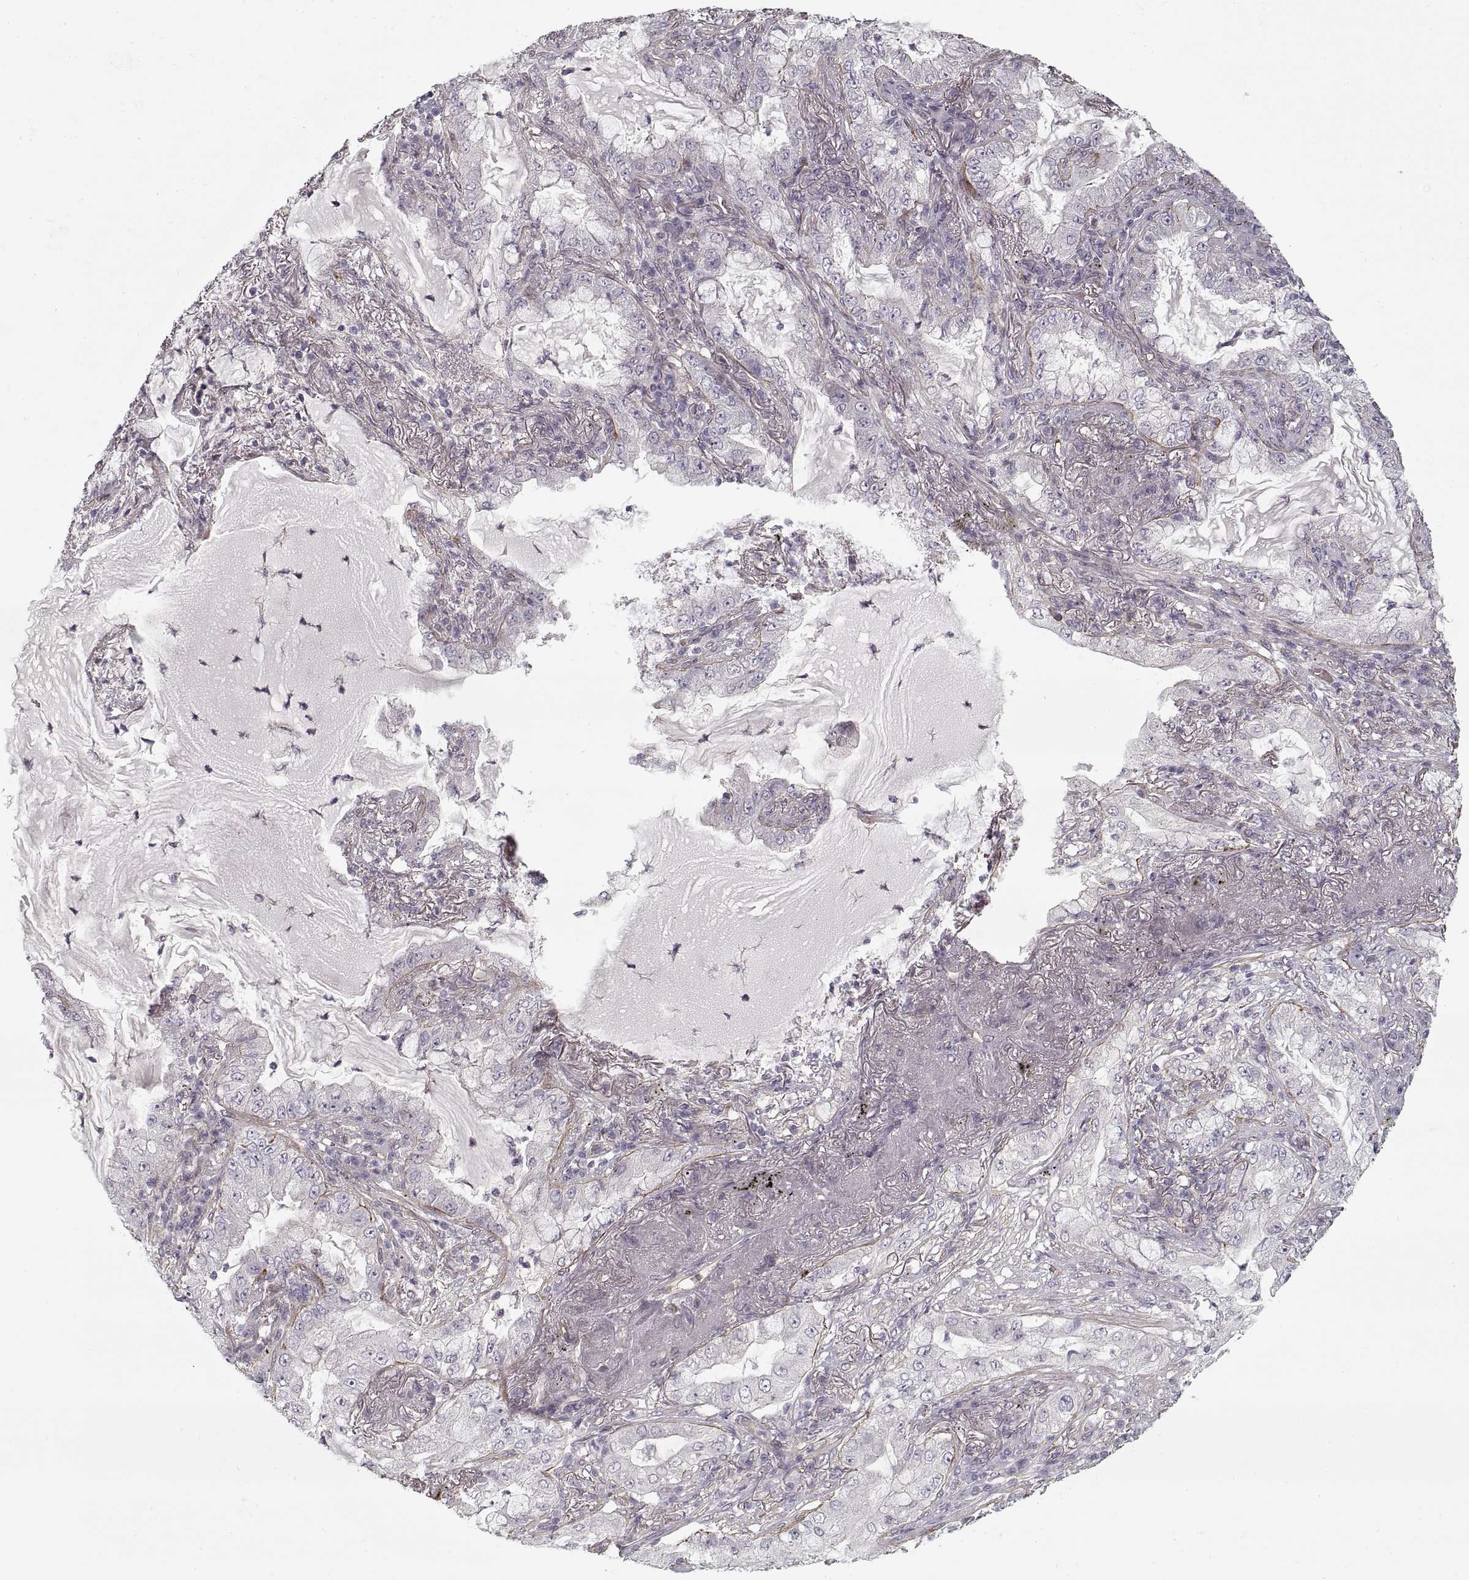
{"staining": {"intensity": "moderate", "quantity": "<25%", "location": "cytoplasmic/membranous"}, "tissue": "lung cancer", "cell_type": "Tumor cells", "image_type": "cancer", "snomed": [{"axis": "morphology", "description": "Adenocarcinoma, NOS"}, {"axis": "topography", "description": "Lung"}], "caption": "Protein expression analysis of adenocarcinoma (lung) demonstrates moderate cytoplasmic/membranous positivity in about <25% of tumor cells. Using DAB (brown) and hematoxylin (blue) stains, captured at high magnification using brightfield microscopy.", "gene": "LAMB2", "patient": {"sex": "female", "age": 73}}